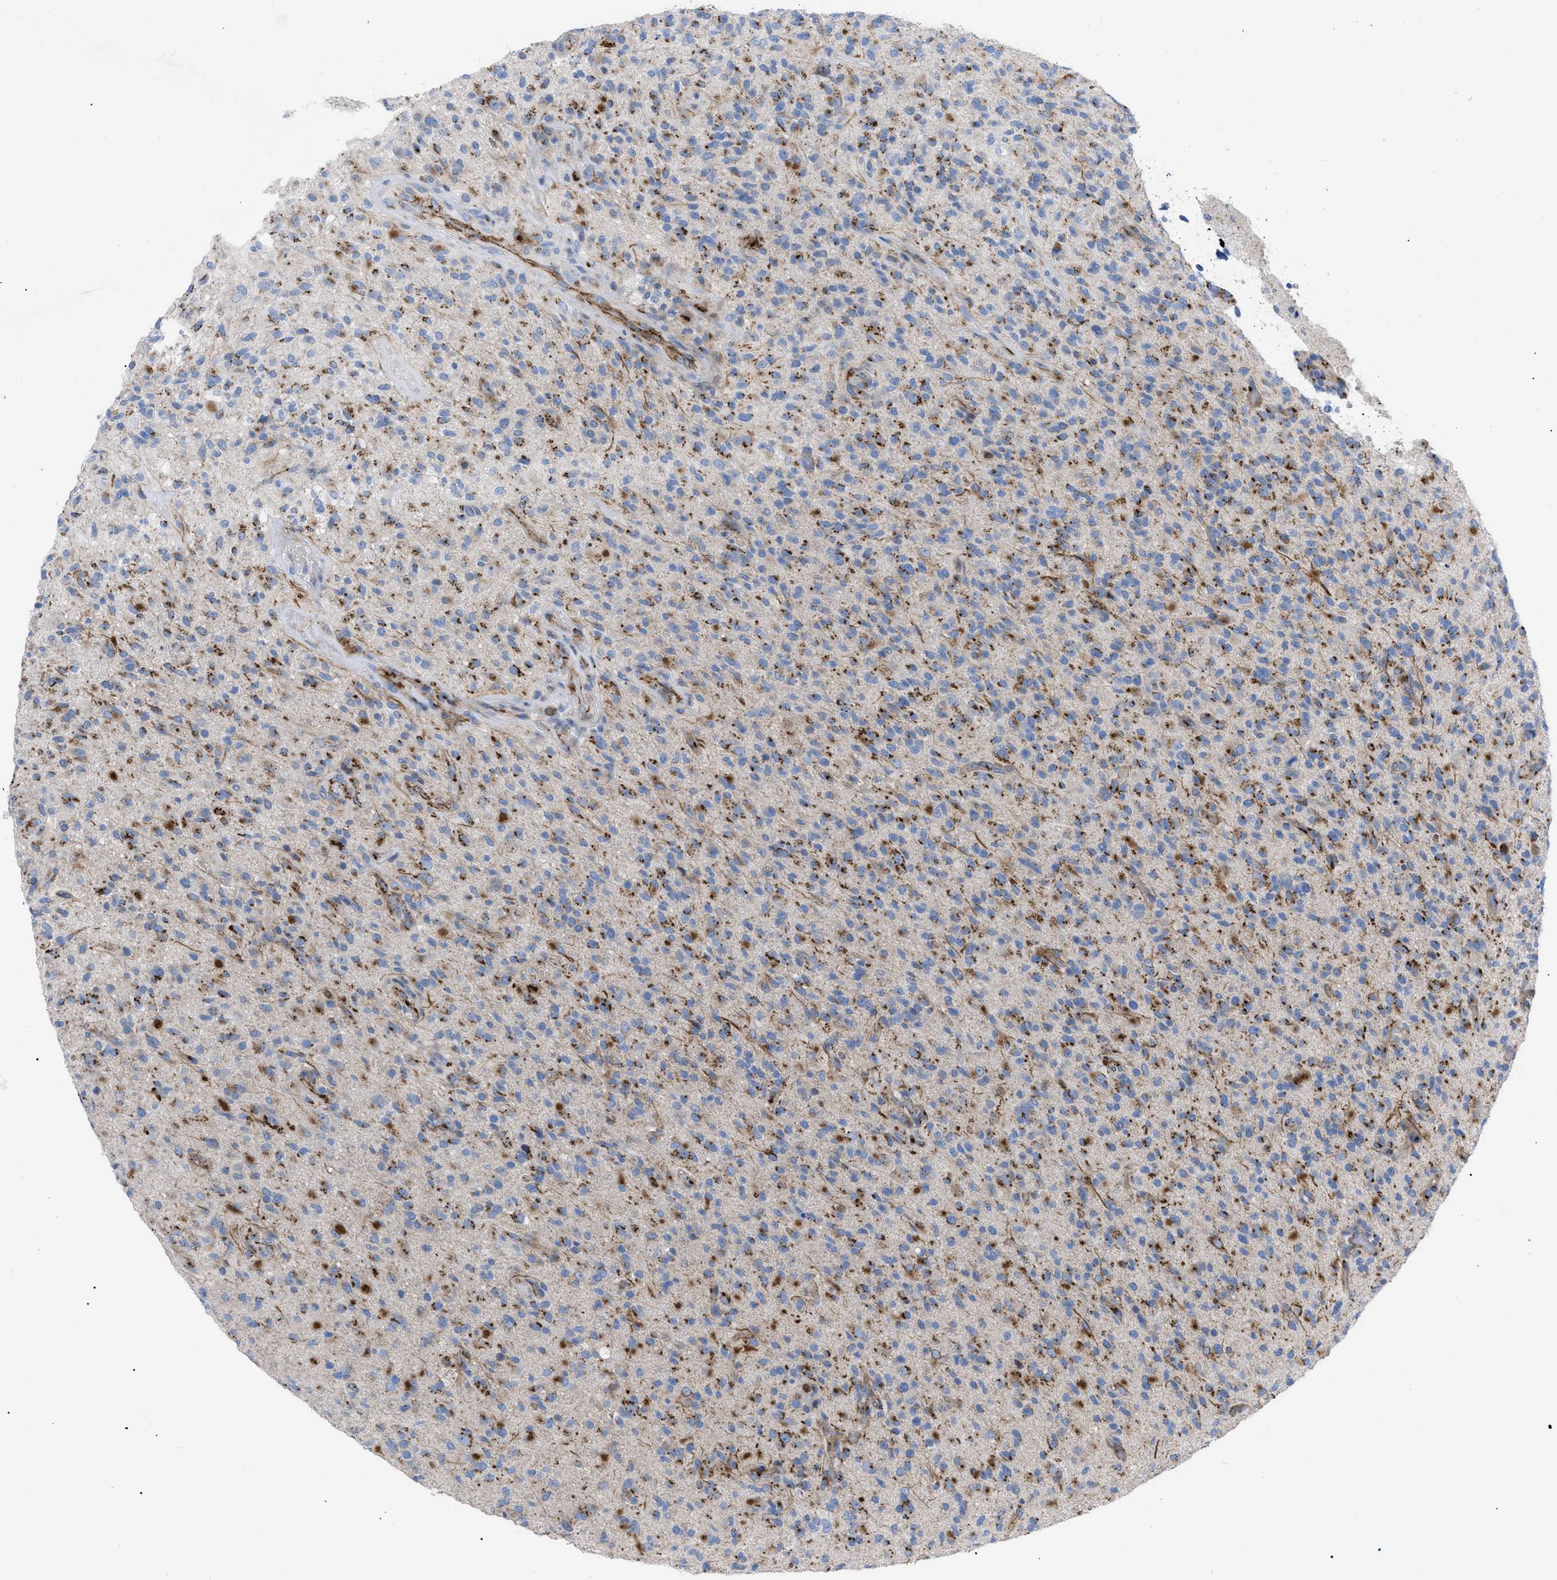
{"staining": {"intensity": "moderate", "quantity": ">75%", "location": "cytoplasmic/membranous"}, "tissue": "glioma", "cell_type": "Tumor cells", "image_type": "cancer", "snomed": [{"axis": "morphology", "description": "Glioma, malignant, High grade"}, {"axis": "topography", "description": "Brain"}], "caption": "This photomicrograph displays malignant glioma (high-grade) stained with IHC to label a protein in brown. The cytoplasmic/membranous of tumor cells show moderate positivity for the protein. Nuclei are counter-stained blue.", "gene": "TMEM17", "patient": {"sex": "male", "age": 71}}